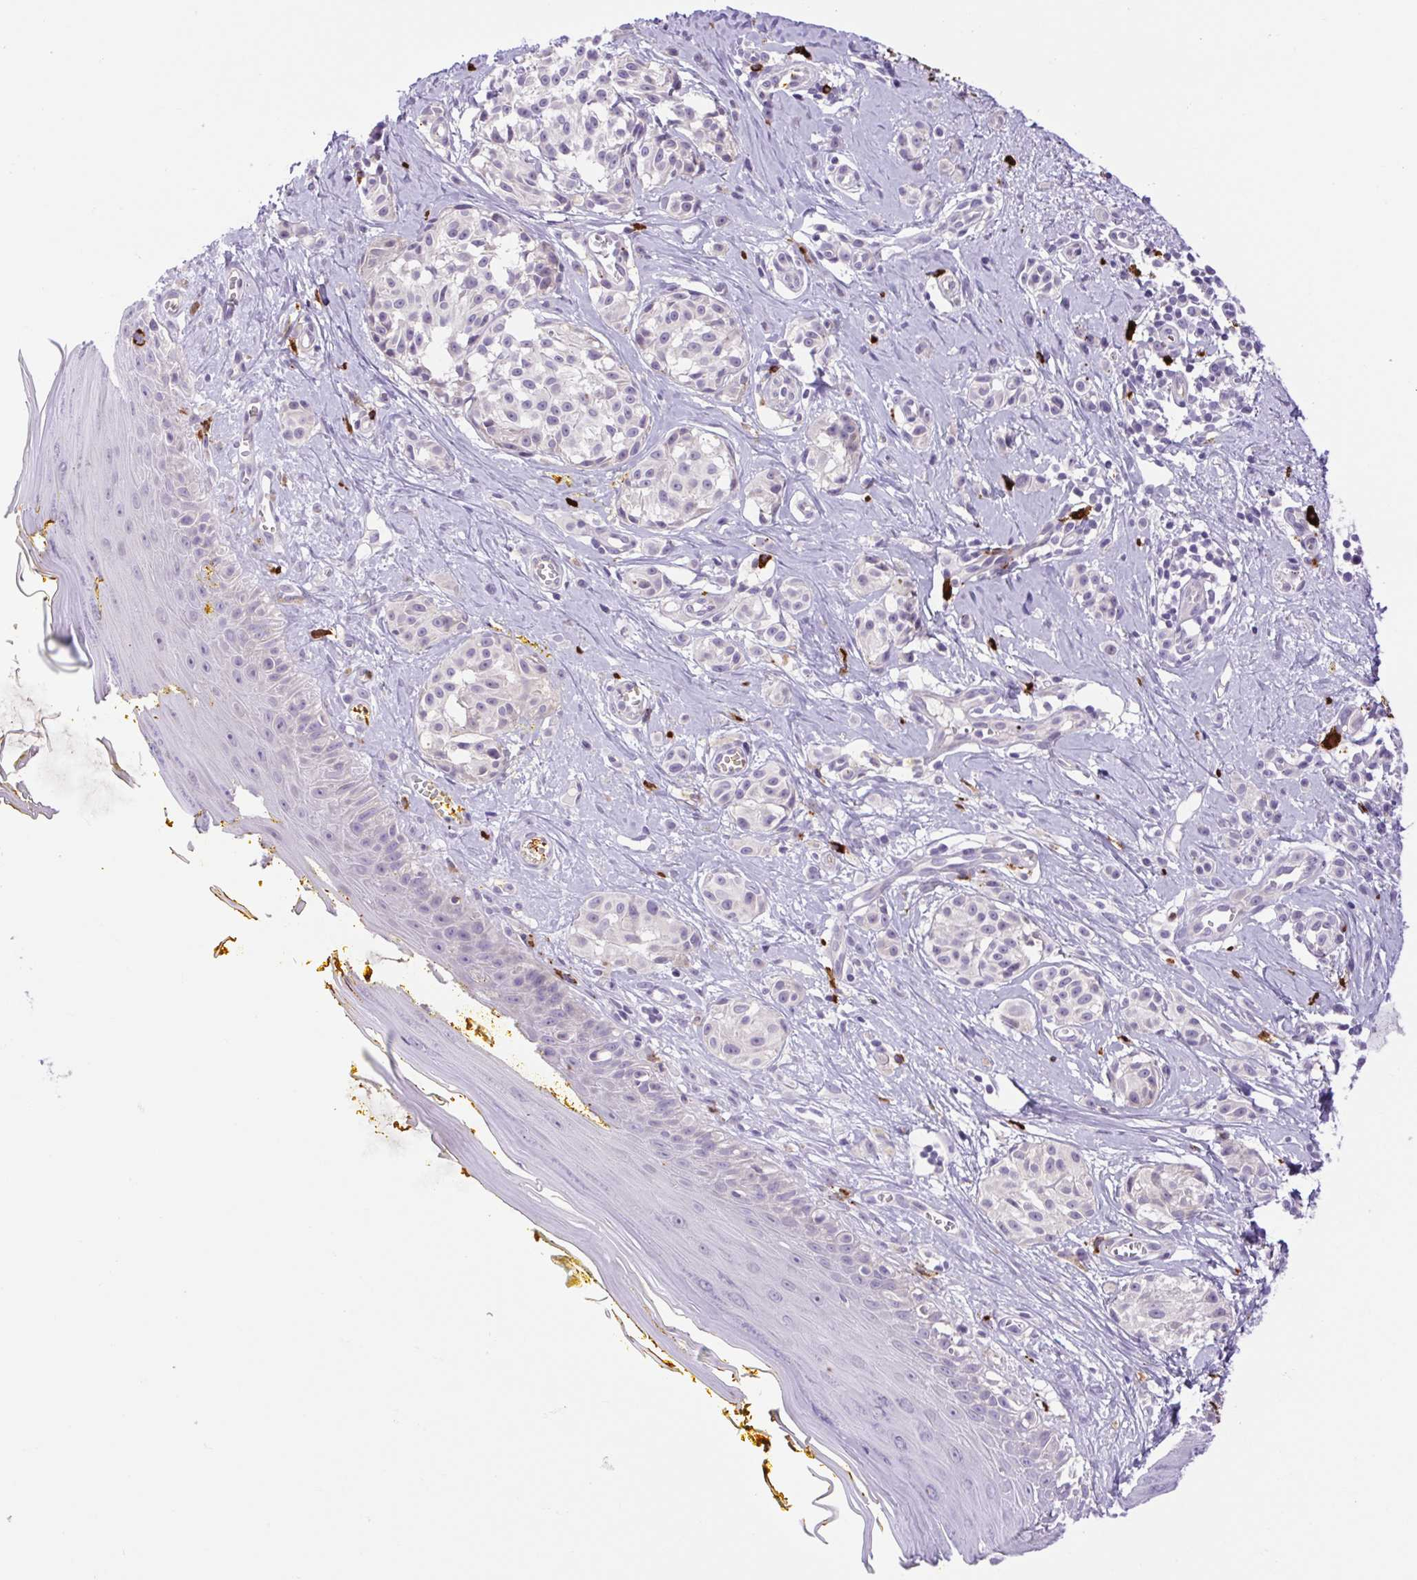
{"staining": {"intensity": "negative", "quantity": "none", "location": "none"}, "tissue": "melanoma", "cell_type": "Tumor cells", "image_type": "cancer", "snomed": [{"axis": "morphology", "description": "Malignant melanoma, NOS"}, {"axis": "topography", "description": "Skin"}], "caption": "Malignant melanoma stained for a protein using immunohistochemistry displays no staining tumor cells.", "gene": "FAM177B", "patient": {"sex": "male", "age": 74}}